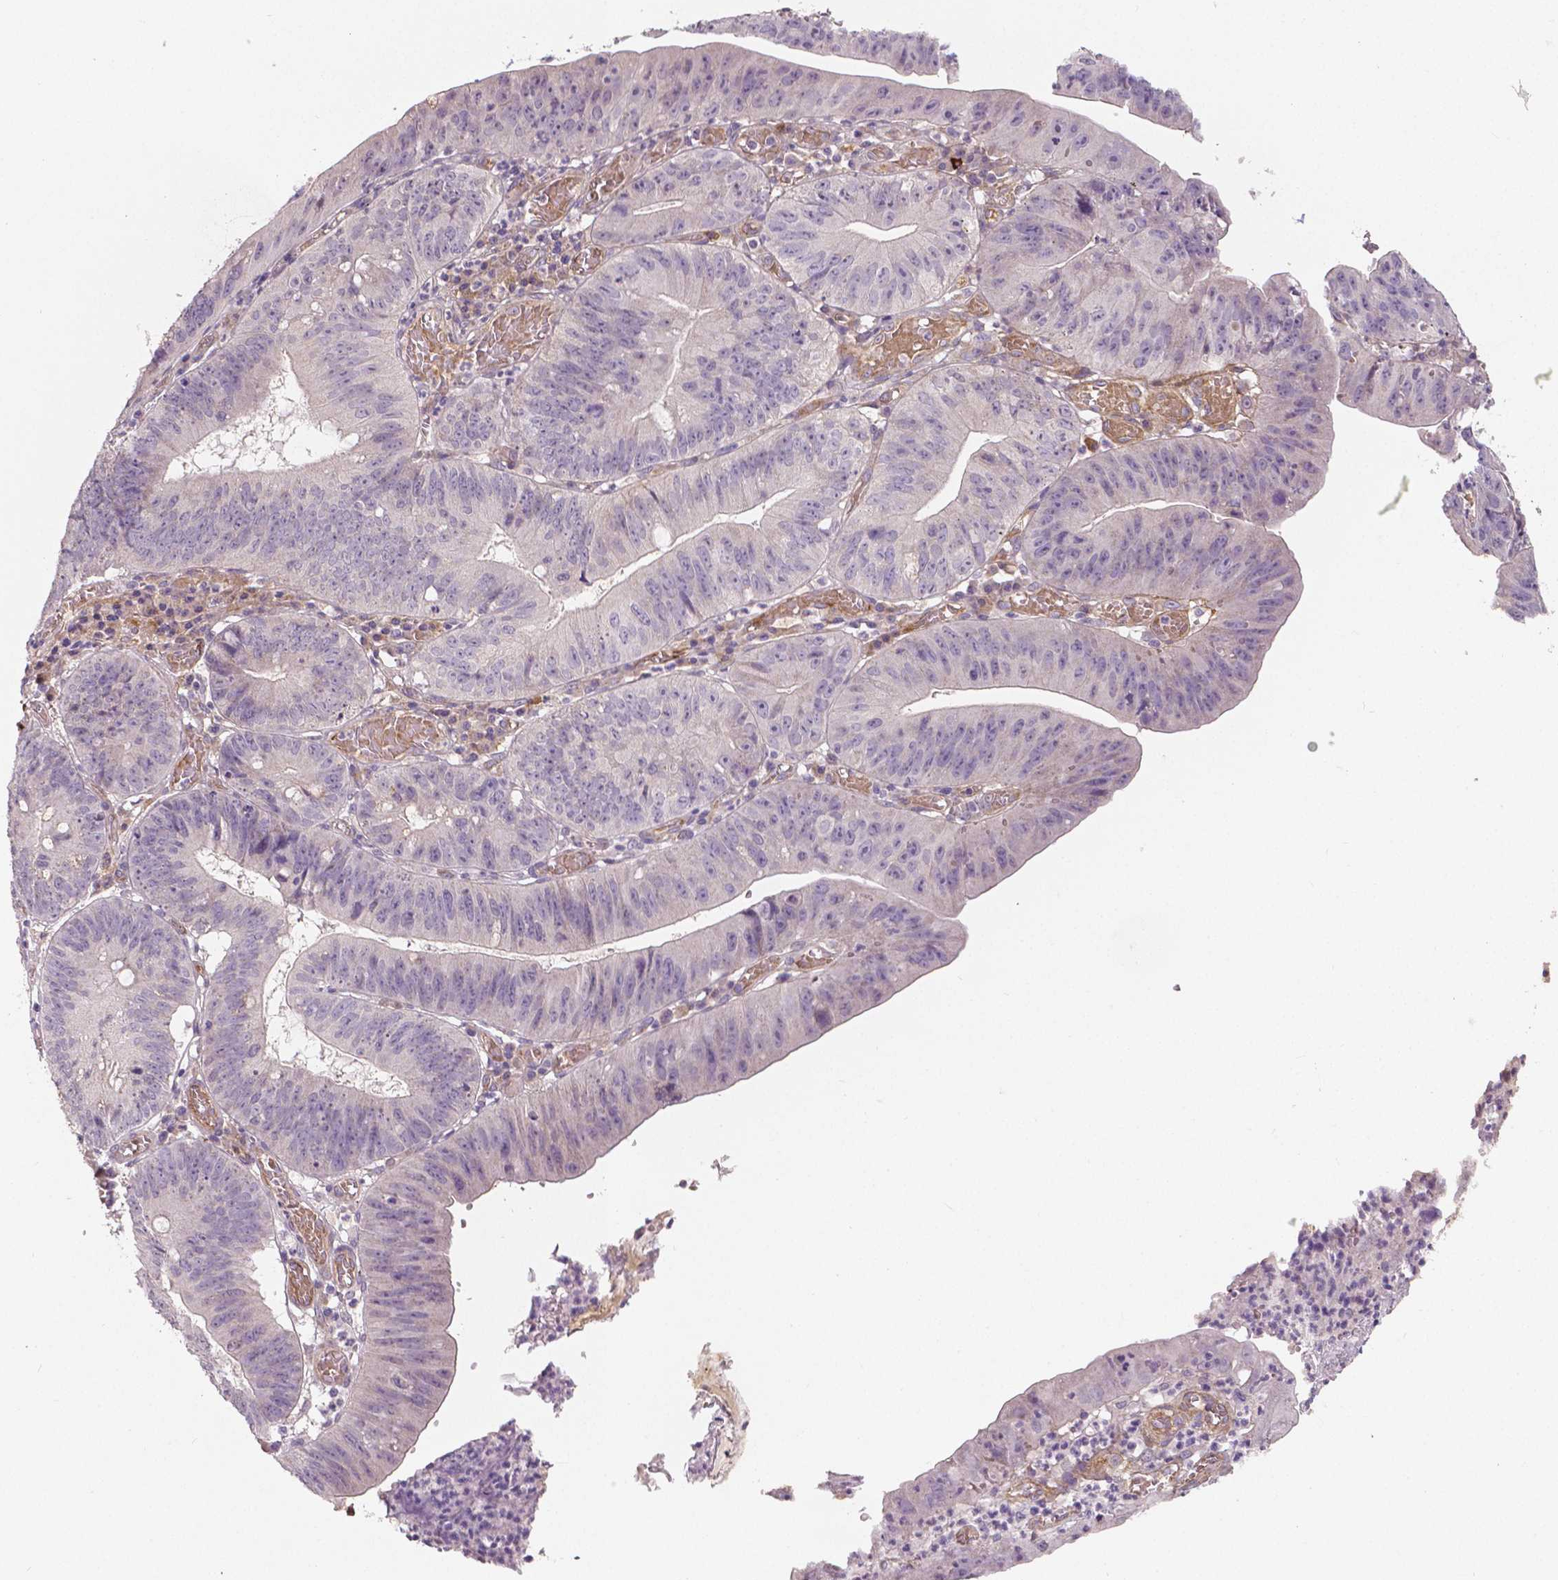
{"staining": {"intensity": "negative", "quantity": "none", "location": "none"}, "tissue": "stomach cancer", "cell_type": "Tumor cells", "image_type": "cancer", "snomed": [{"axis": "morphology", "description": "Adenocarcinoma, NOS"}, {"axis": "topography", "description": "Stomach"}], "caption": "There is no significant positivity in tumor cells of stomach cancer.", "gene": "FLT1", "patient": {"sex": "male", "age": 59}}